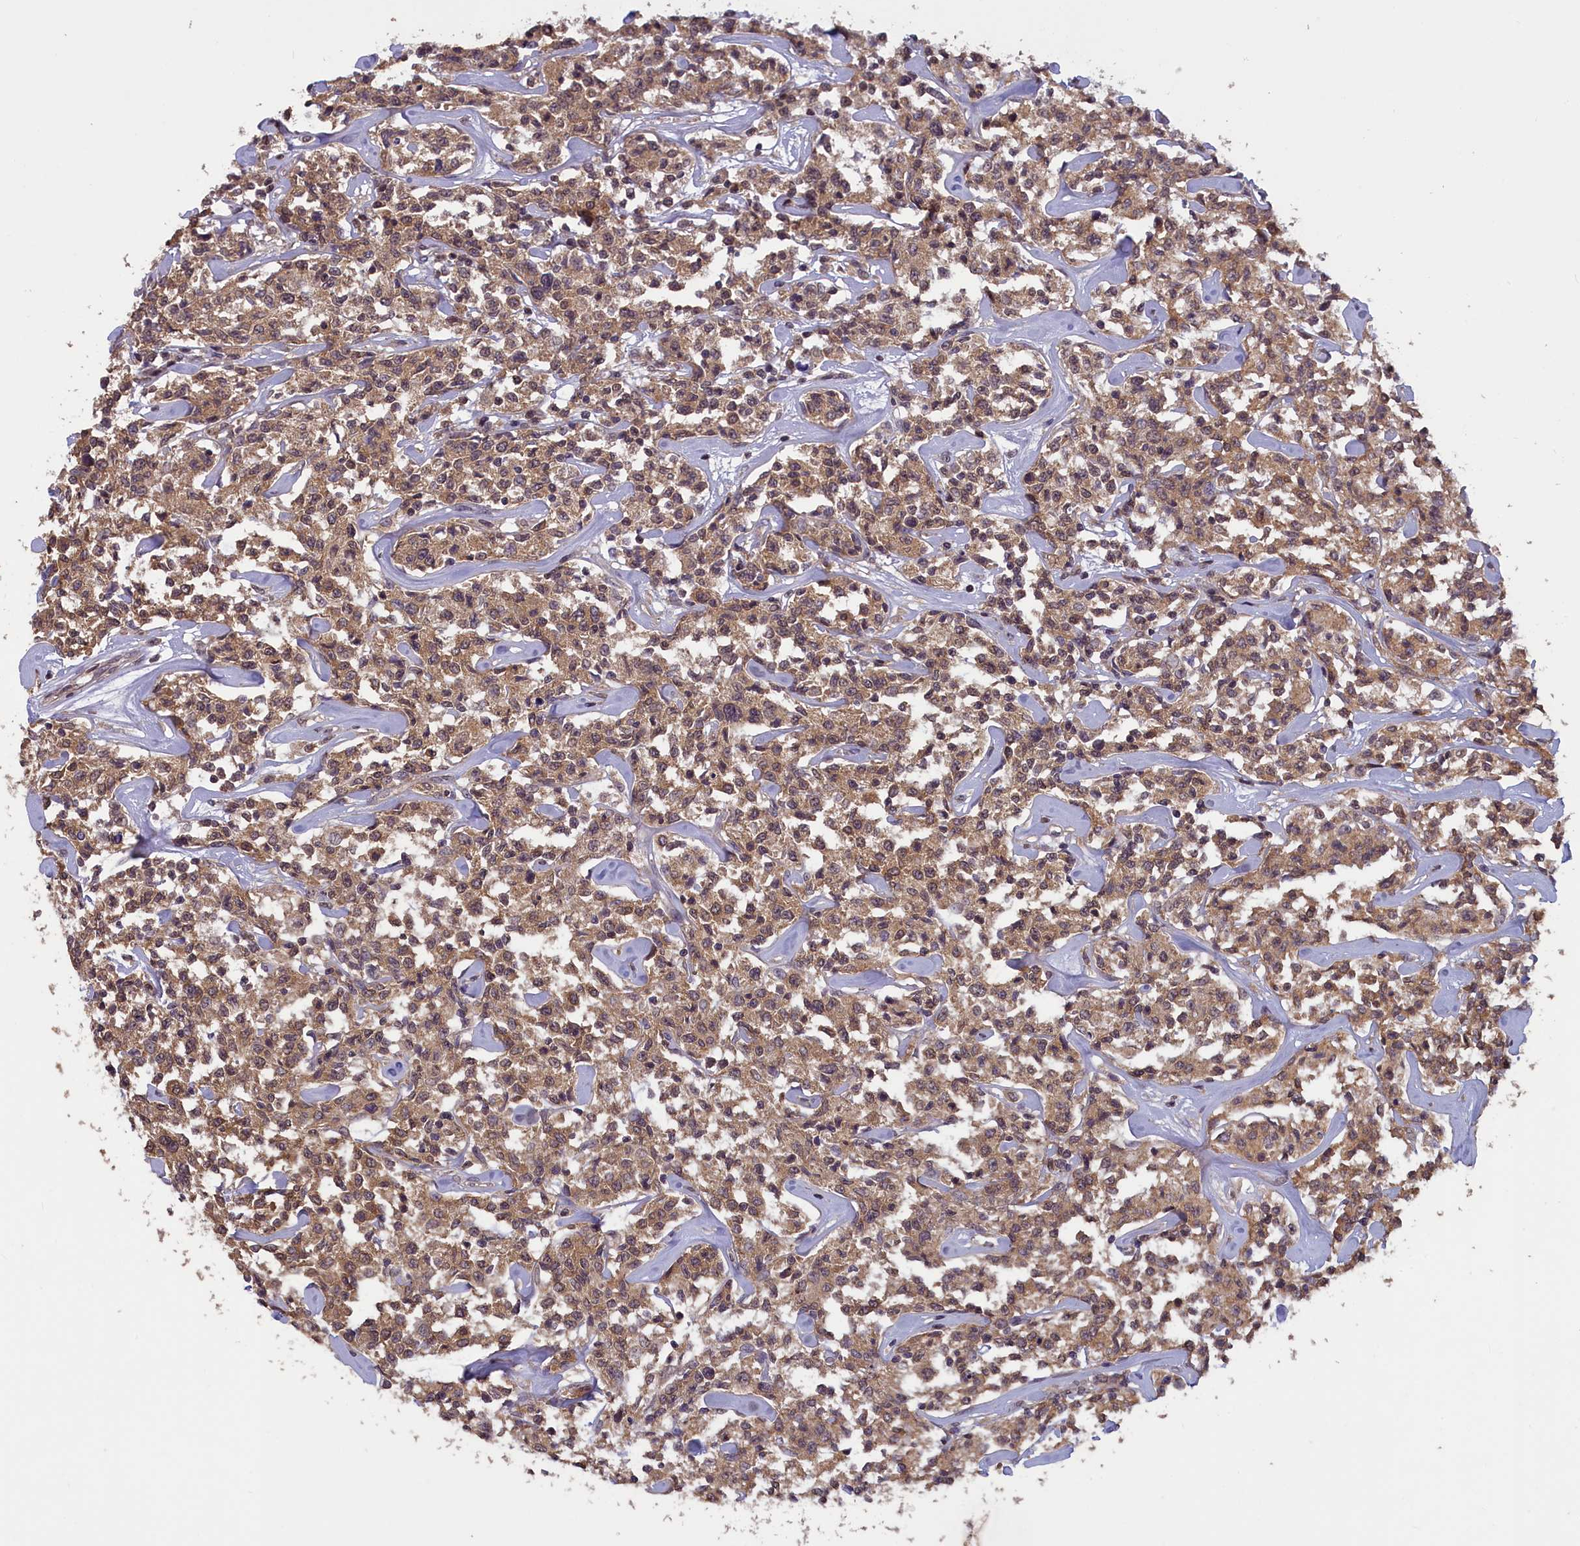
{"staining": {"intensity": "moderate", "quantity": ">75%", "location": "cytoplasmic/membranous"}, "tissue": "lymphoma", "cell_type": "Tumor cells", "image_type": "cancer", "snomed": [{"axis": "morphology", "description": "Malignant lymphoma, non-Hodgkin's type, Low grade"}, {"axis": "topography", "description": "Small intestine"}], "caption": "Brown immunohistochemical staining in human malignant lymphoma, non-Hodgkin's type (low-grade) reveals moderate cytoplasmic/membranous positivity in approximately >75% of tumor cells. The staining is performed using DAB brown chromogen to label protein expression. The nuclei are counter-stained blue using hematoxylin.", "gene": "NUBP1", "patient": {"sex": "female", "age": 59}}